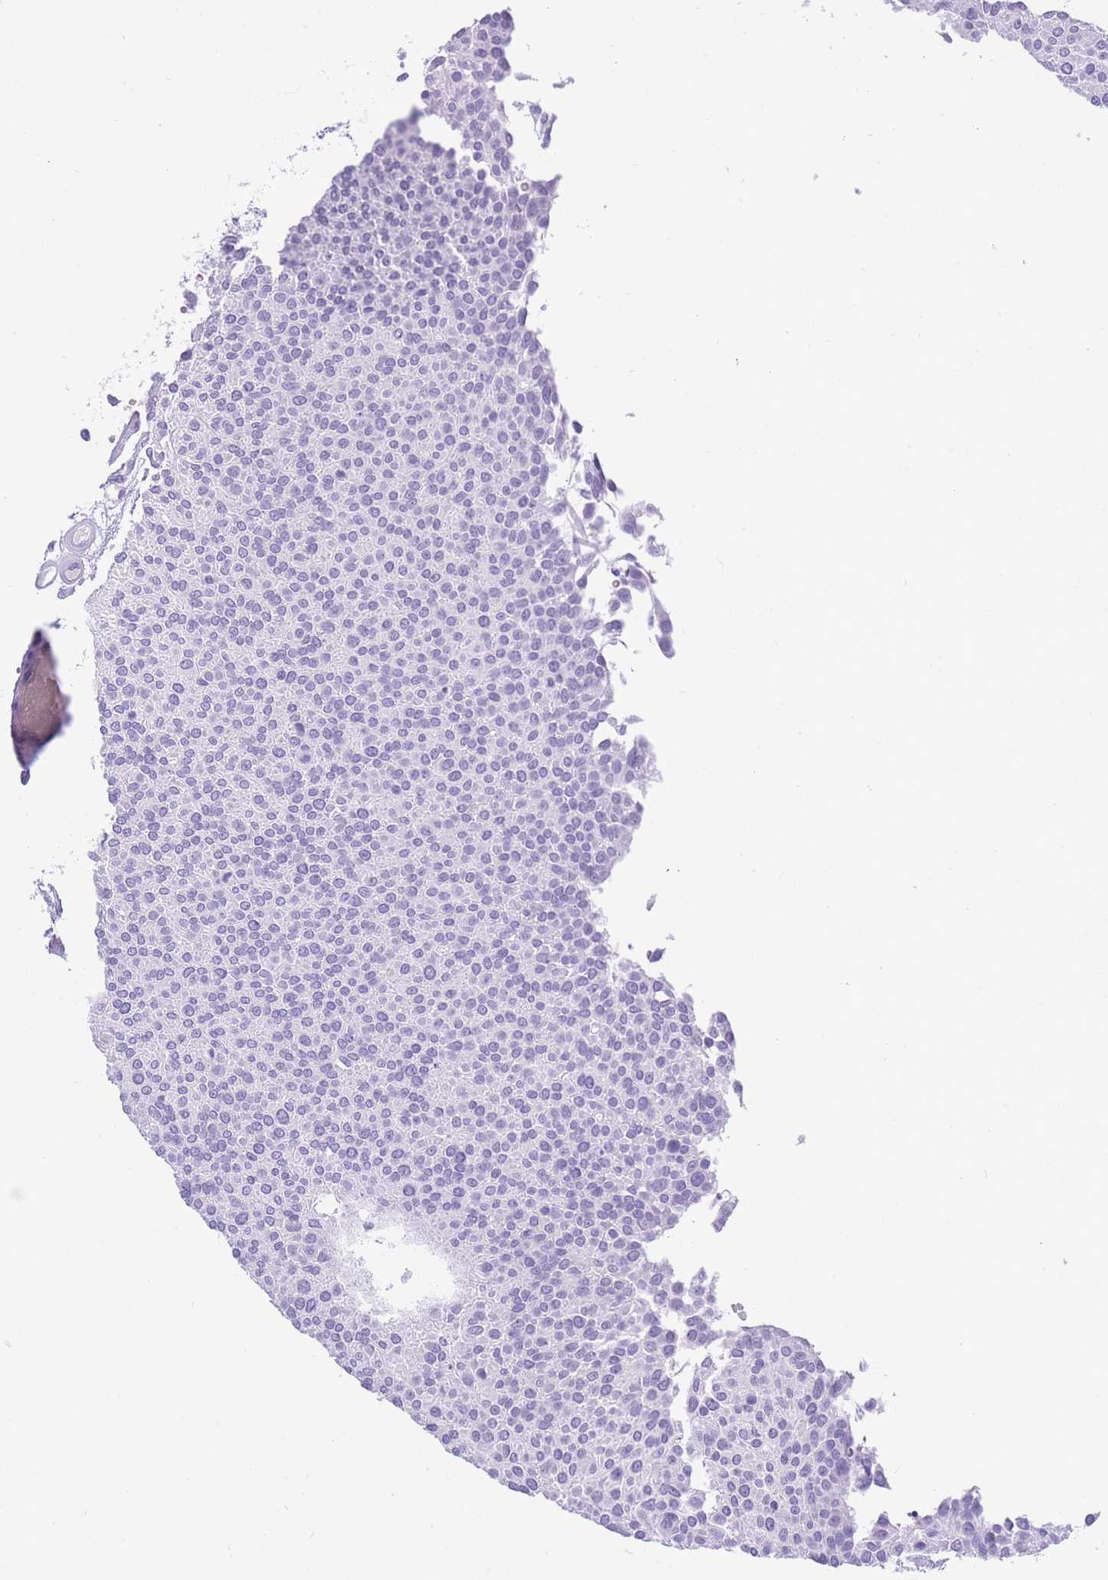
{"staining": {"intensity": "negative", "quantity": "none", "location": "none"}, "tissue": "urothelial cancer", "cell_type": "Tumor cells", "image_type": "cancer", "snomed": [{"axis": "morphology", "description": "Urothelial carcinoma, NOS"}, {"axis": "topography", "description": "Urinary bladder"}], "caption": "DAB immunohistochemical staining of transitional cell carcinoma demonstrates no significant positivity in tumor cells.", "gene": "ZFP62", "patient": {"sex": "male", "age": 55}}